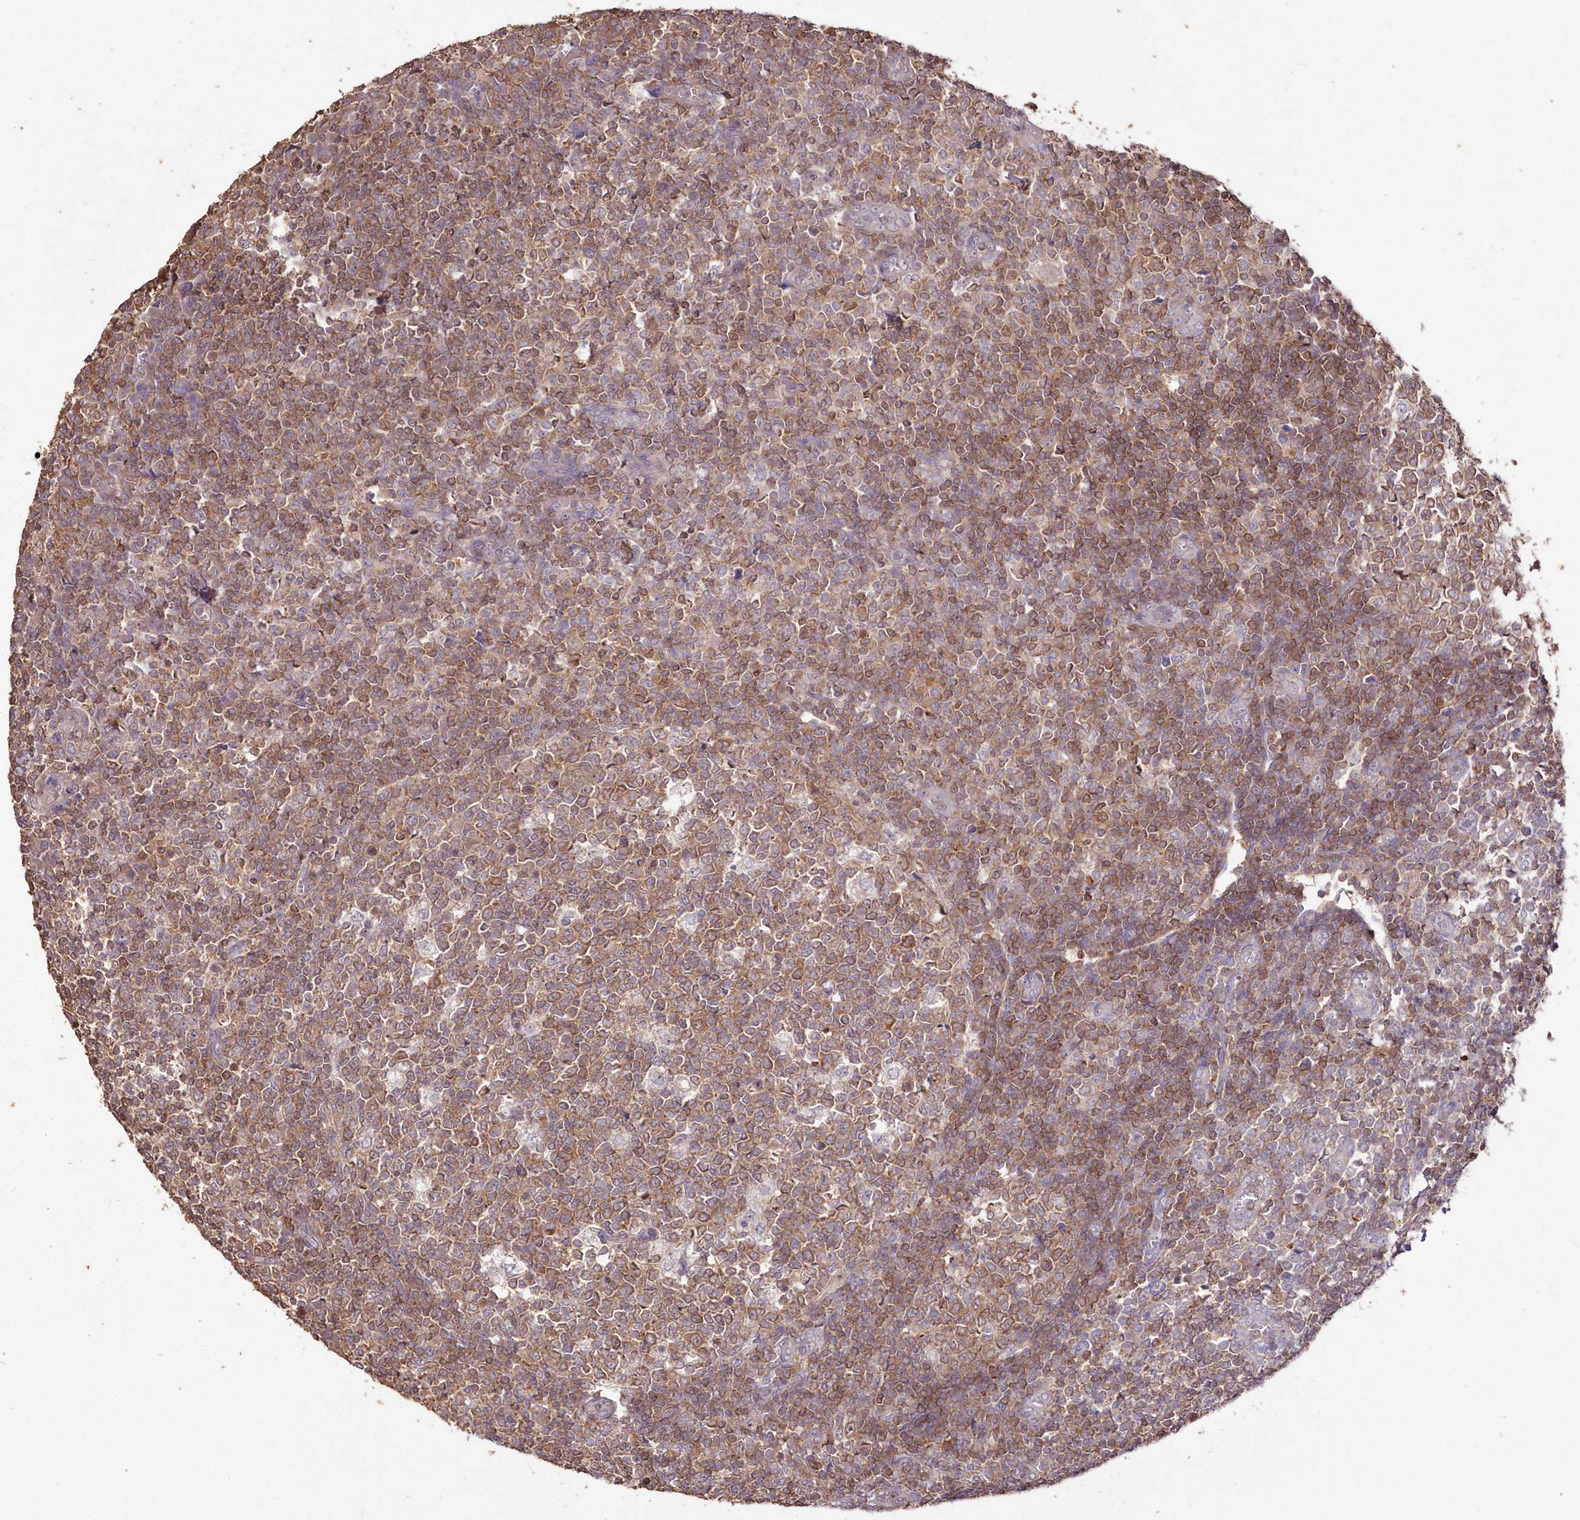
{"staining": {"intensity": "moderate", "quantity": ">75%", "location": "cytoplasmic/membranous"}, "tissue": "tonsil", "cell_type": "Germinal center cells", "image_type": "normal", "snomed": [{"axis": "morphology", "description": "Normal tissue, NOS"}, {"axis": "topography", "description": "Tonsil"}], "caption": "Moderate cytoplasmic/membranous positivity is appreciated in approximately >75% of germinal center cells in unremarkable tonsil. (IHC, brightfield microscopy, high magnification).", "gene": "STK17B", "patient": {"sex": "female", "age": 19}}